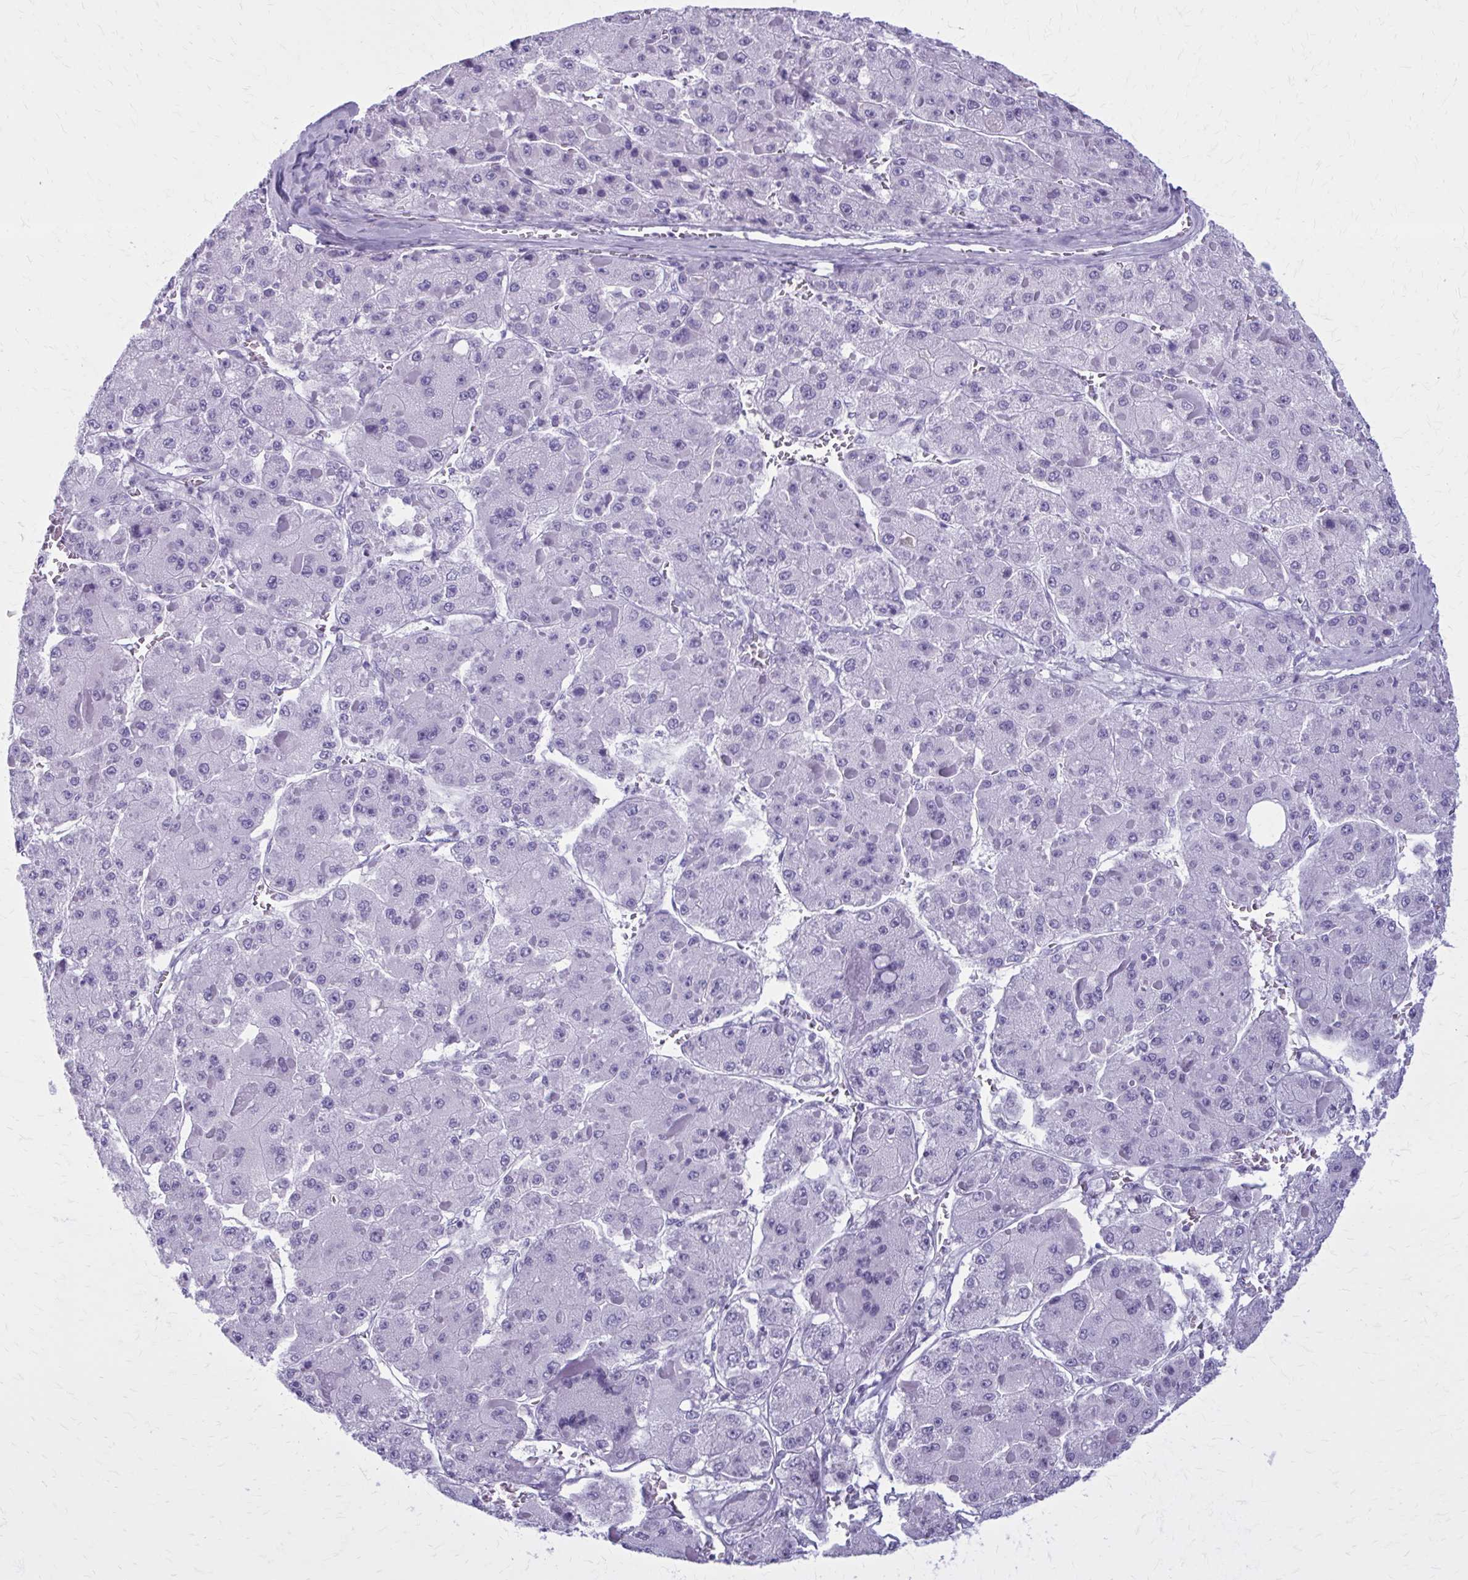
{"staining": {"intensity": "negative", "quantity": "none", "location": "none"}, "tissue": "liver cancer", "cell_type": "Tumor cells", "image_type": "cancer", "snomed": [{"axis": "morphology", "description": "Carcinoma, Hepatocellular, NOS"}, {"axis": "topography", "description": "Liver"}], "caption": "An image of liver cancer (hepatocellular carcinoma) stained for a protein reveals no brown staining in tumor cells.", "gene": "ZDHHC7", "patient": {"sex": "female", "age": 73}}